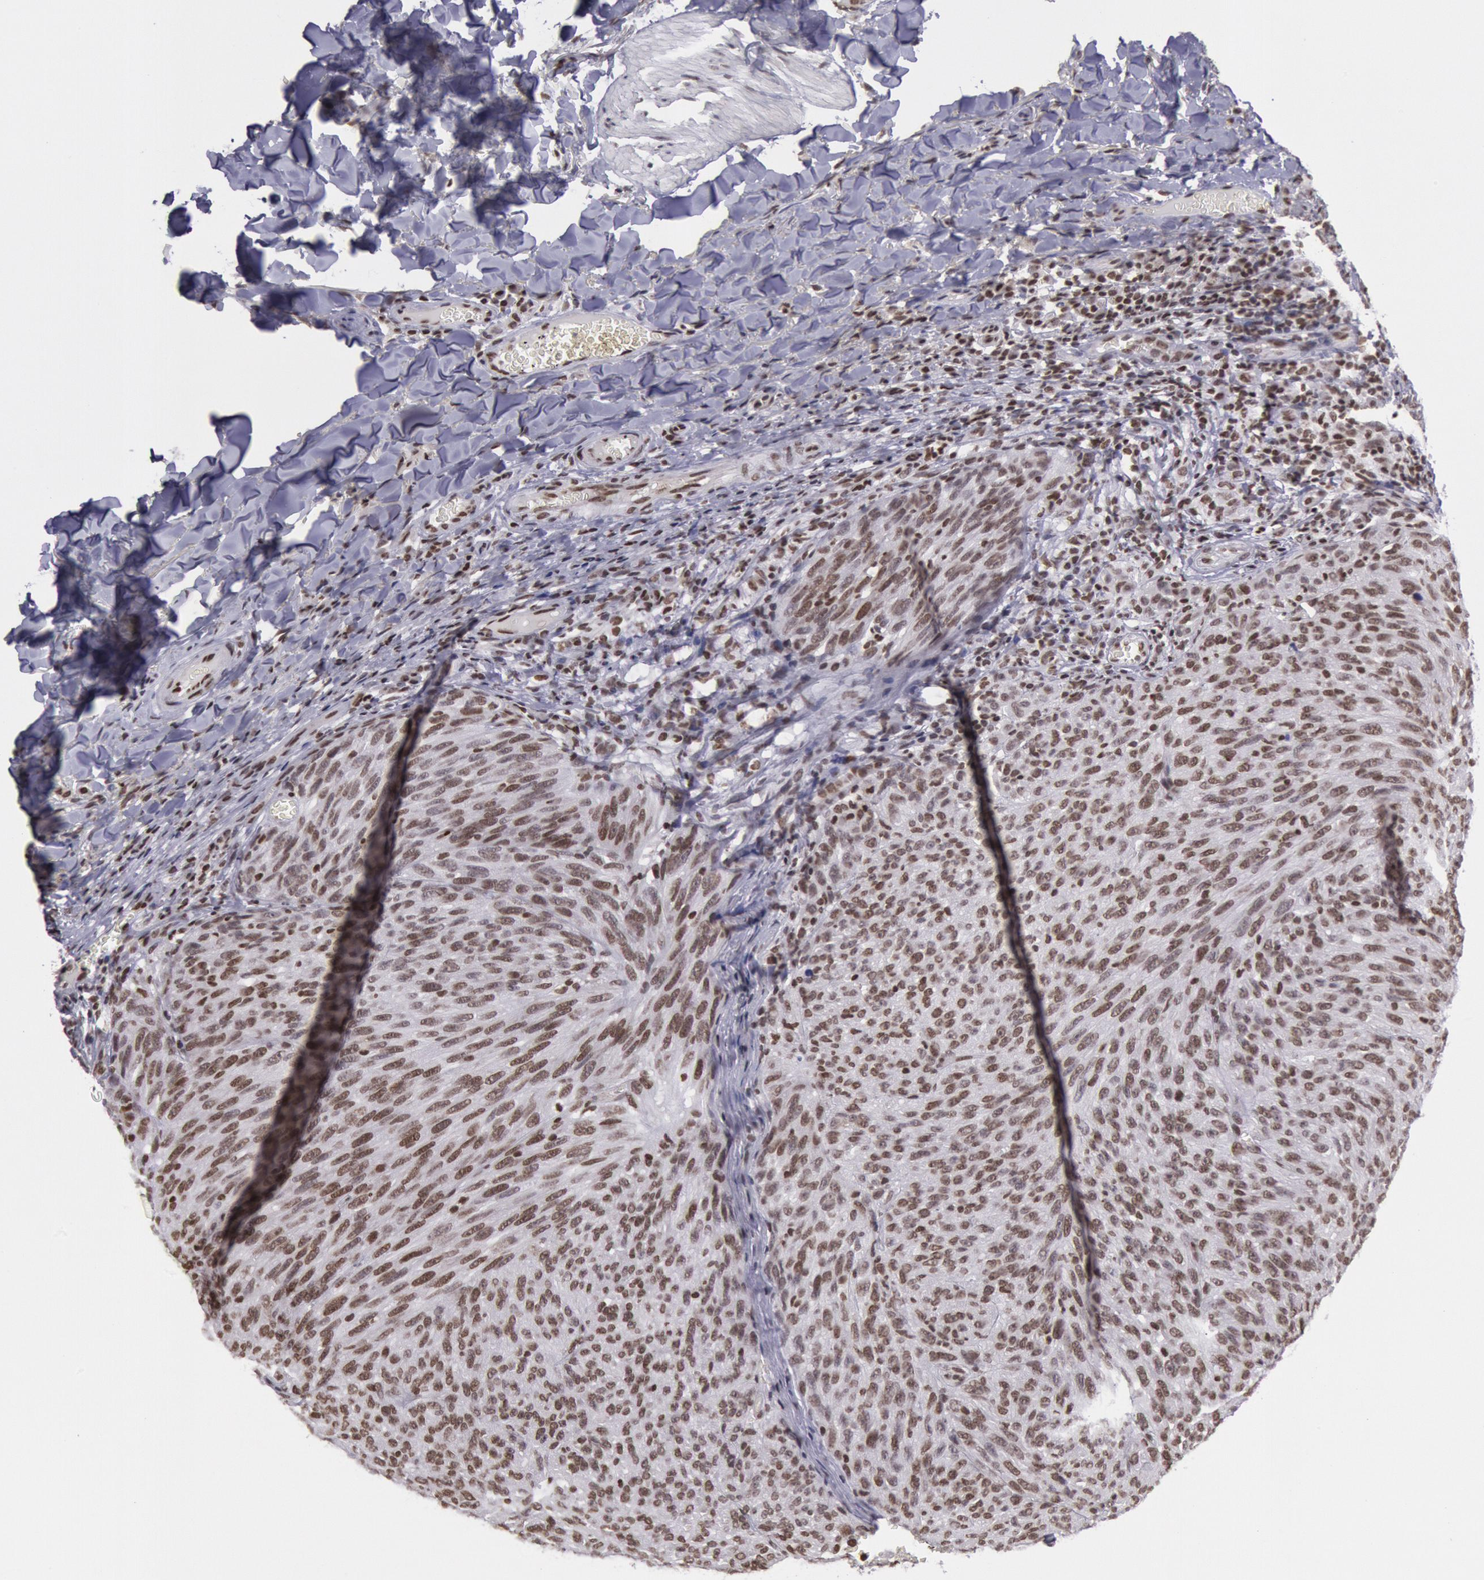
{"staining": {"intensity": "moderate", "quantity": ">75%", "location": "nuclear"}, "tissue": "melanoma", "cell_type": "Tumor cells", "image_type": "cancer", "snomed": [{"axis": "morphology", "description": "Malignant melanoma, NOS"}, {"axis": "topography", "description": "Skin"}], "caption": "There is medium levels of moderate nuclear expression in tumor cells of melanoma, as demonstrated by immunohistochemical staining (brown color).", "gene": "NKAP", "patient": {"sex": "male", "age": 76}}